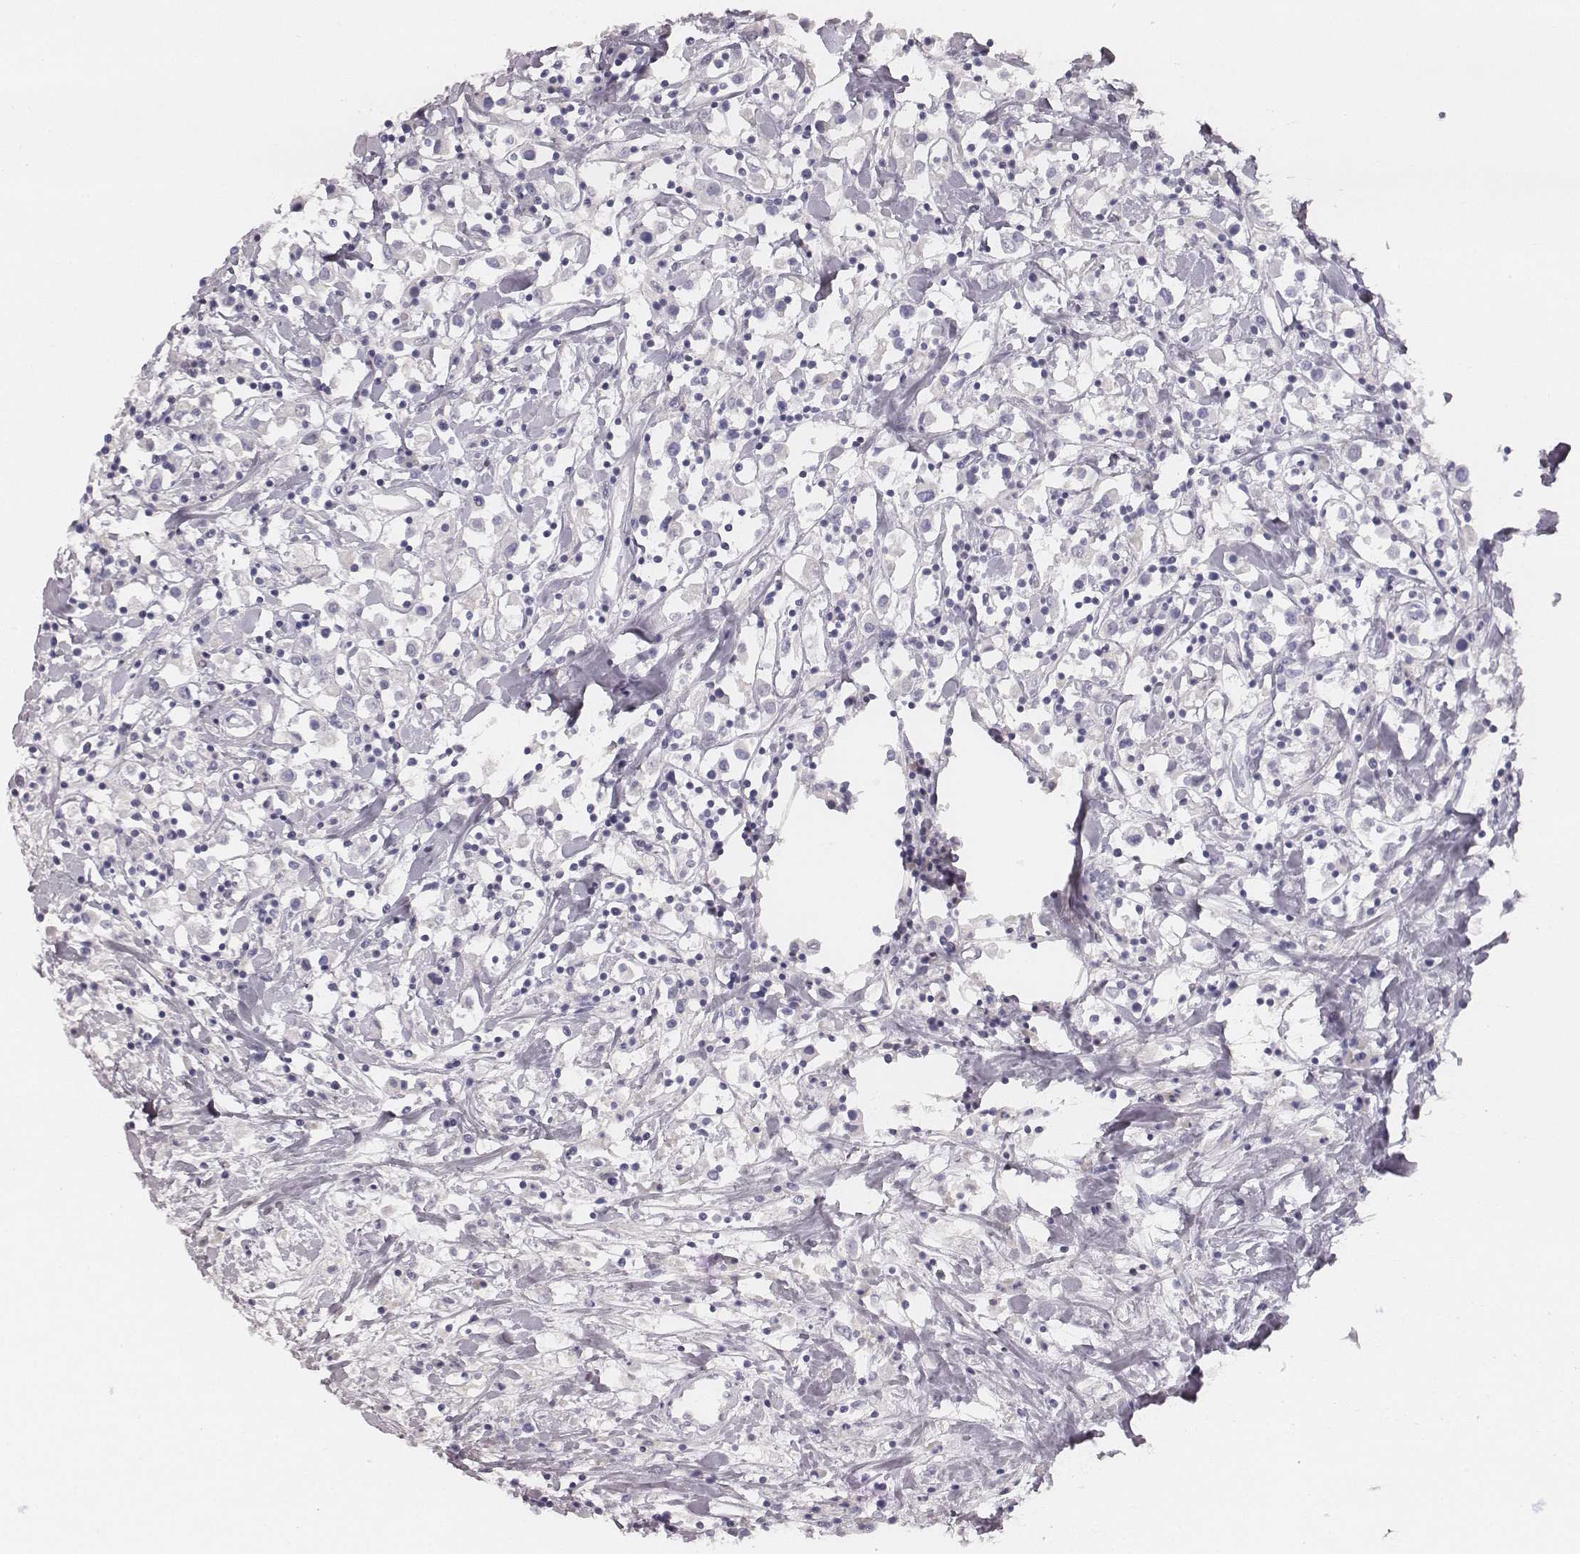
{"staining": {"intensity": "negative", "quantity": "none", "location": "none"}, "tissue": "breast cancer", "cell_type": "Tumor cells", "image_type": "cancer", "snomed": [{"axis": "morphology", "description": "Duct carcinoma"}, {"axis": "topography", "description": "Breast"}], "caption": "Immunohistochemistry (IHC) image of human breast cancer stained for a protein (brown), which displays no staining in tumor cells.", "gene": "KRT31", "patient": {"sex": "female", "age": 61}}